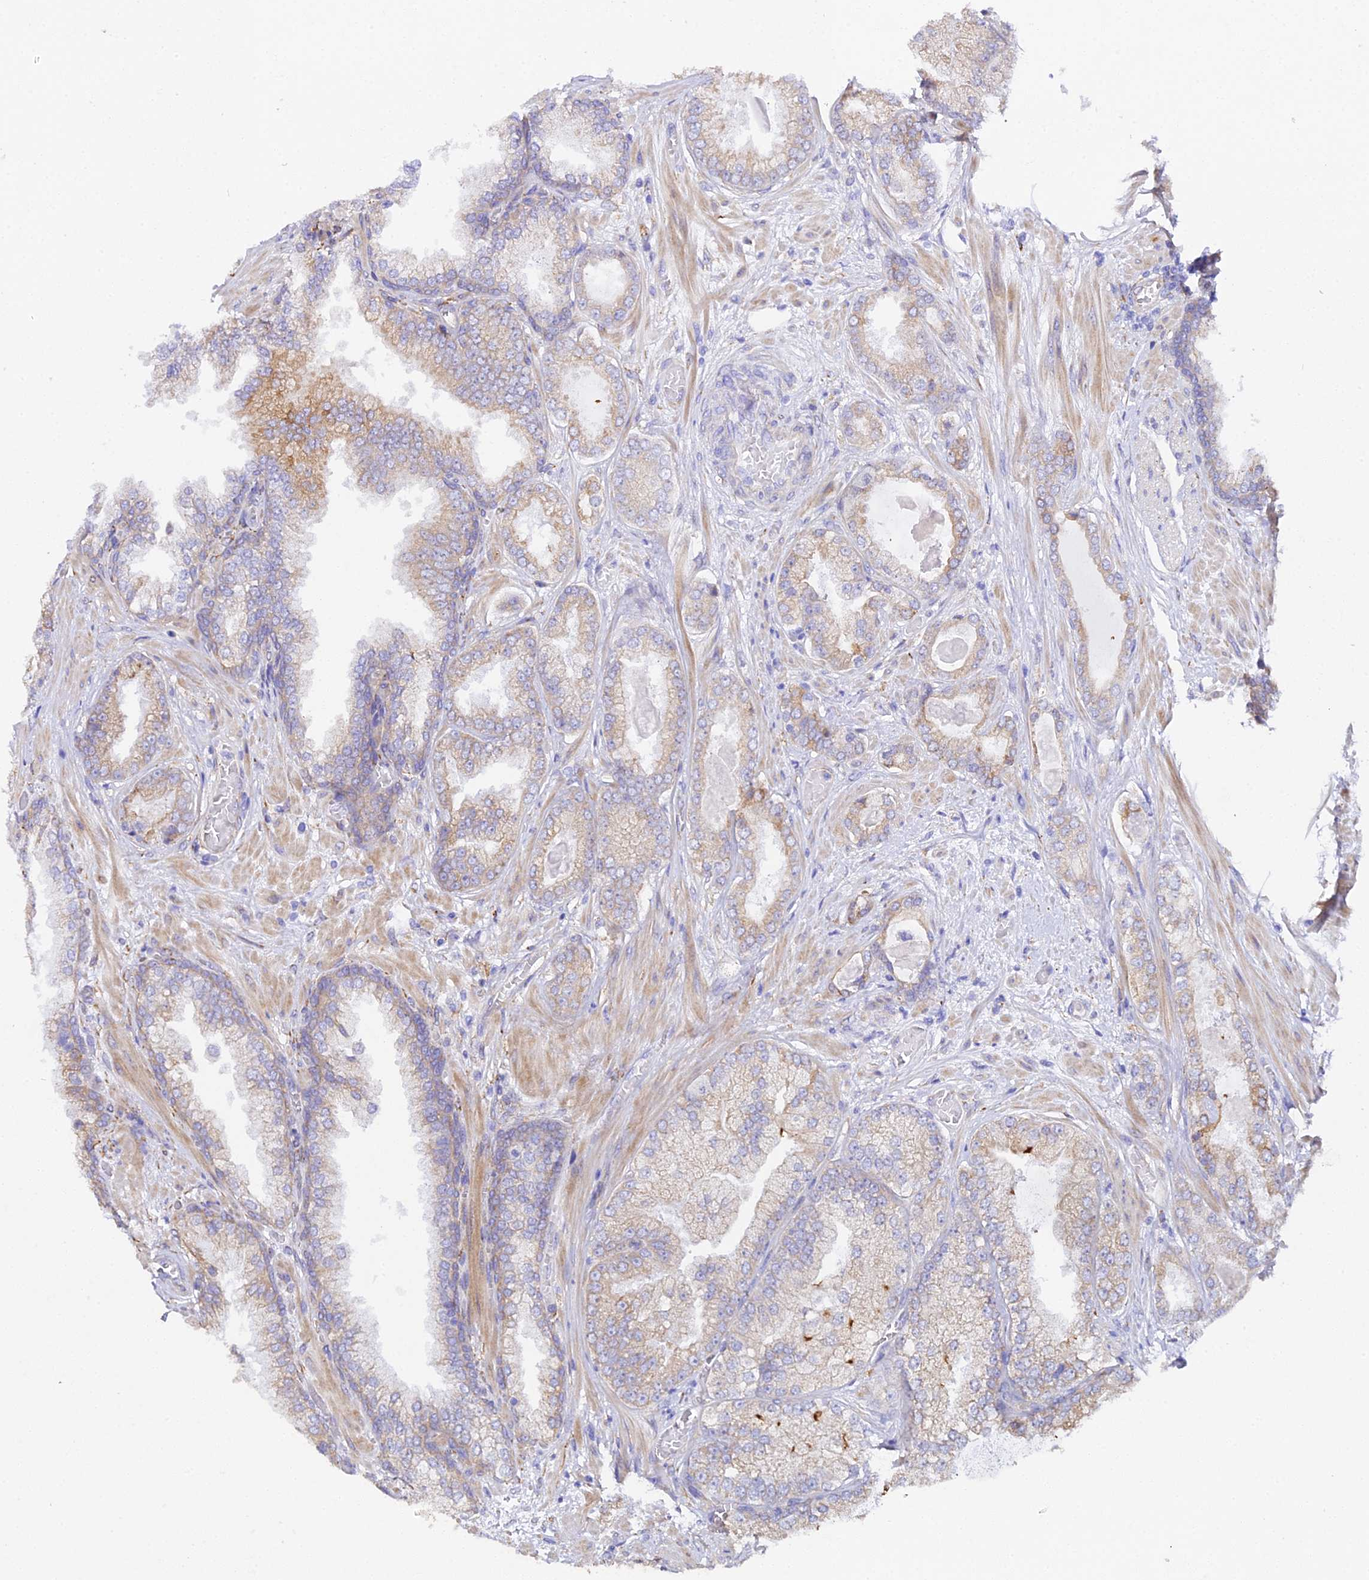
{"staining": {"intensity": "weak", "quantity": ">75%", "location": "cytoplasmic/membranous"}, "tissue": "prostate cancer", "cell_type": "Tumor cells", "image_type": "cancer", "snomed": [{"axis": "morphology", "description": "Adenocarcinoma, Low grade"}, {"axis": "topography", "description": "Prostate"}], "caption": "Prostate adenocarcinoma (low-grade) was stained to show a protein in brown. There is low levels of weak cytoplasmic/membranous positivity in about >75% of tumor cells.", "gene": "CFAP45", "patient": {"sex": "male", "age": 57}}